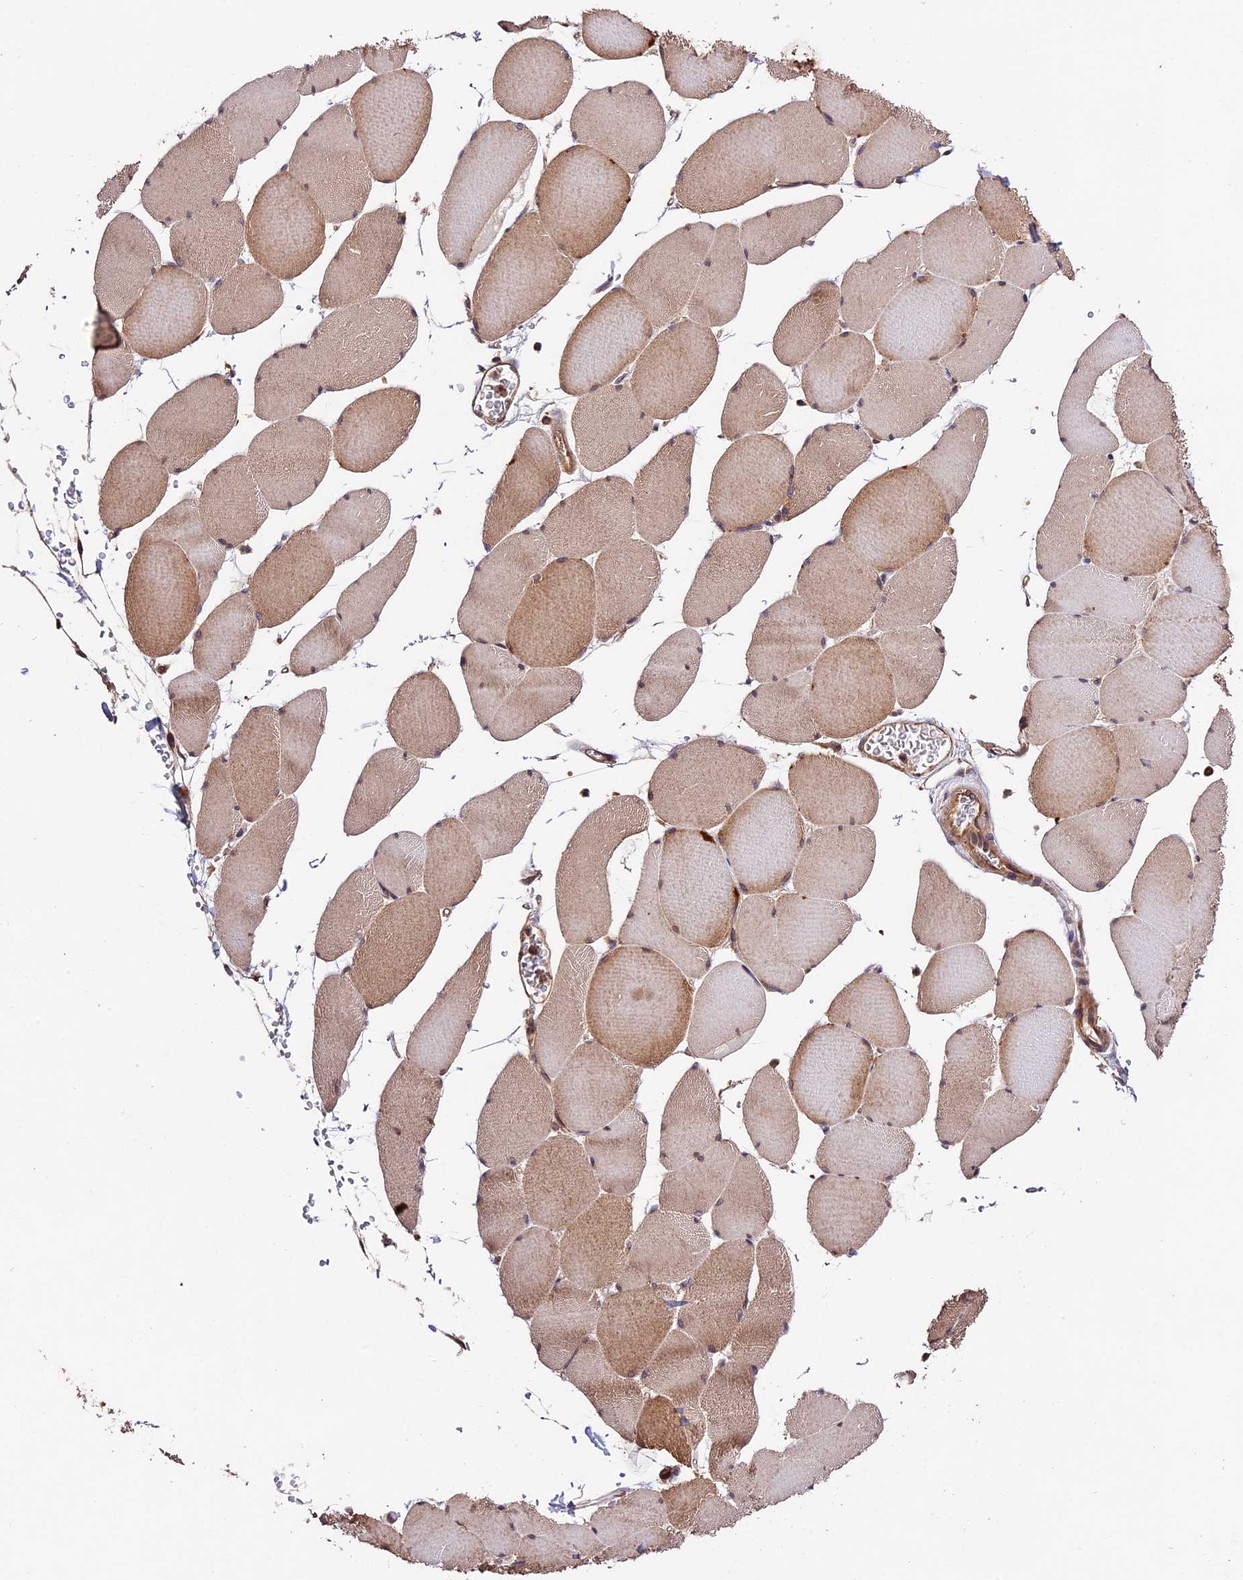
{"staining": {"intensity": "moderate", "quantity": ">75%", "location": "cytoplasmic/membranous"}, "tissue": "skeletal muscle", "cell_type": "Myocytes", "image_type": "normal", "snomed": [{"axis": "morphology", "description": "Normal tissue, NOS"}, {"axis": "topography", "description": "Skeletal muscle"}, {"axis": "topography", "description": "Head-Neck"}], "caption": "High-magnification brightfield microscopy of normal skeletal muscle stained with DAB (brown) and counterstained with hematoxylin (blue). myocytes exhibit moderate cytoplasmic/membranous expression is seen in about>75% of cells.", "gene": "CES3", "patient": {"sex": "male", "age": 66}}